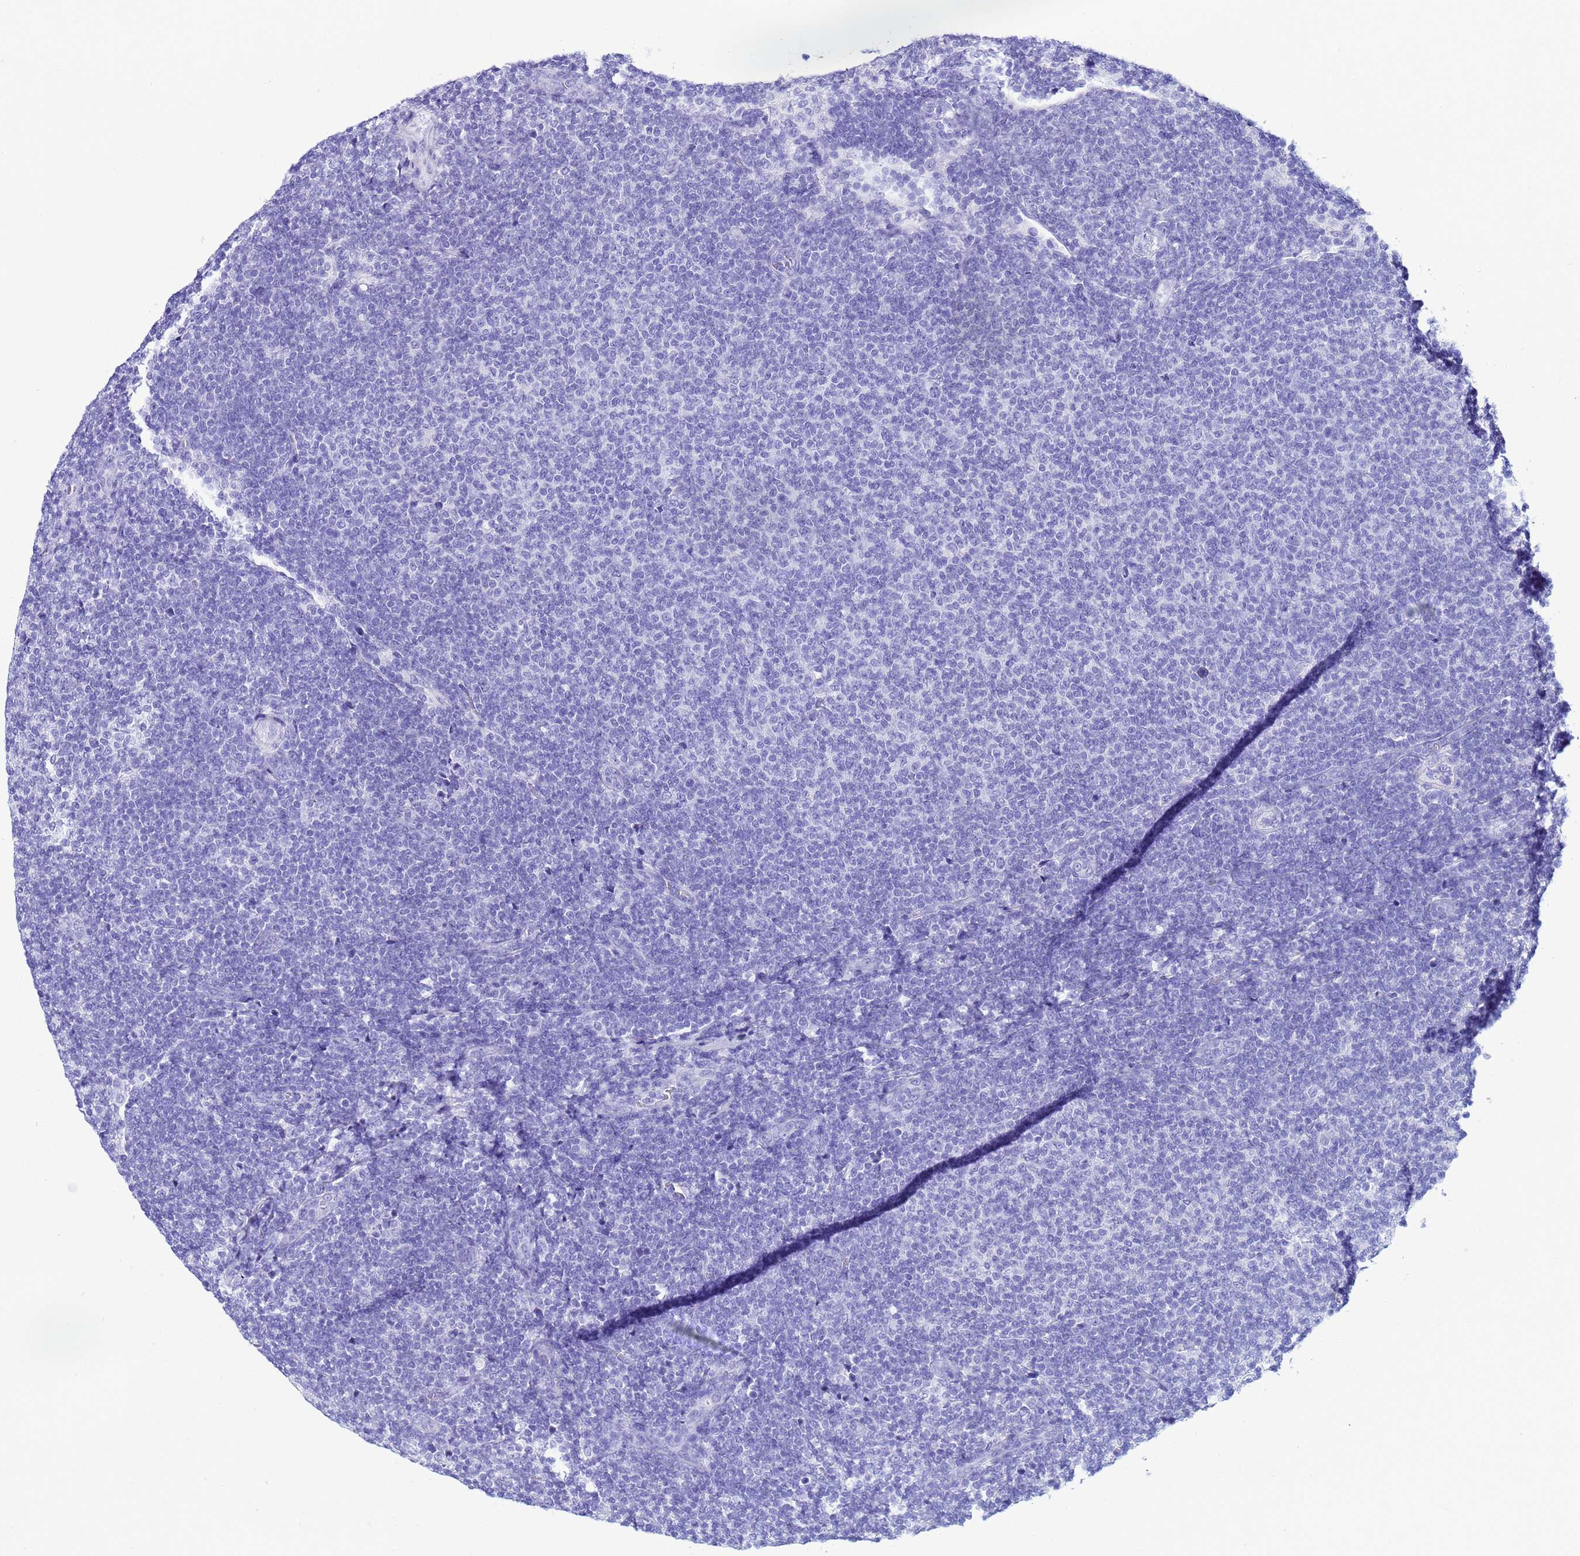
{"staining": {"intensity": "negative", "quantity": "none", "location": "none"}, "tissue": "lymphoma", "cell_type": "Tumor cells", "image_type": "cancer", "snomed": [{"axis": "morphology", "description": "Malignant lymphoma, non-Hodgkin's type, Low grade"}, {"axis": "topography", "description": "Lymph node"}], "caption": "The IHC micrograph has no significant staining in tumor cells of low-grade malignant lymphoma, non-Hodgkin's type tissue.", "gene": "TRIP6", "patient": {"sex": "male", "age": 66}}